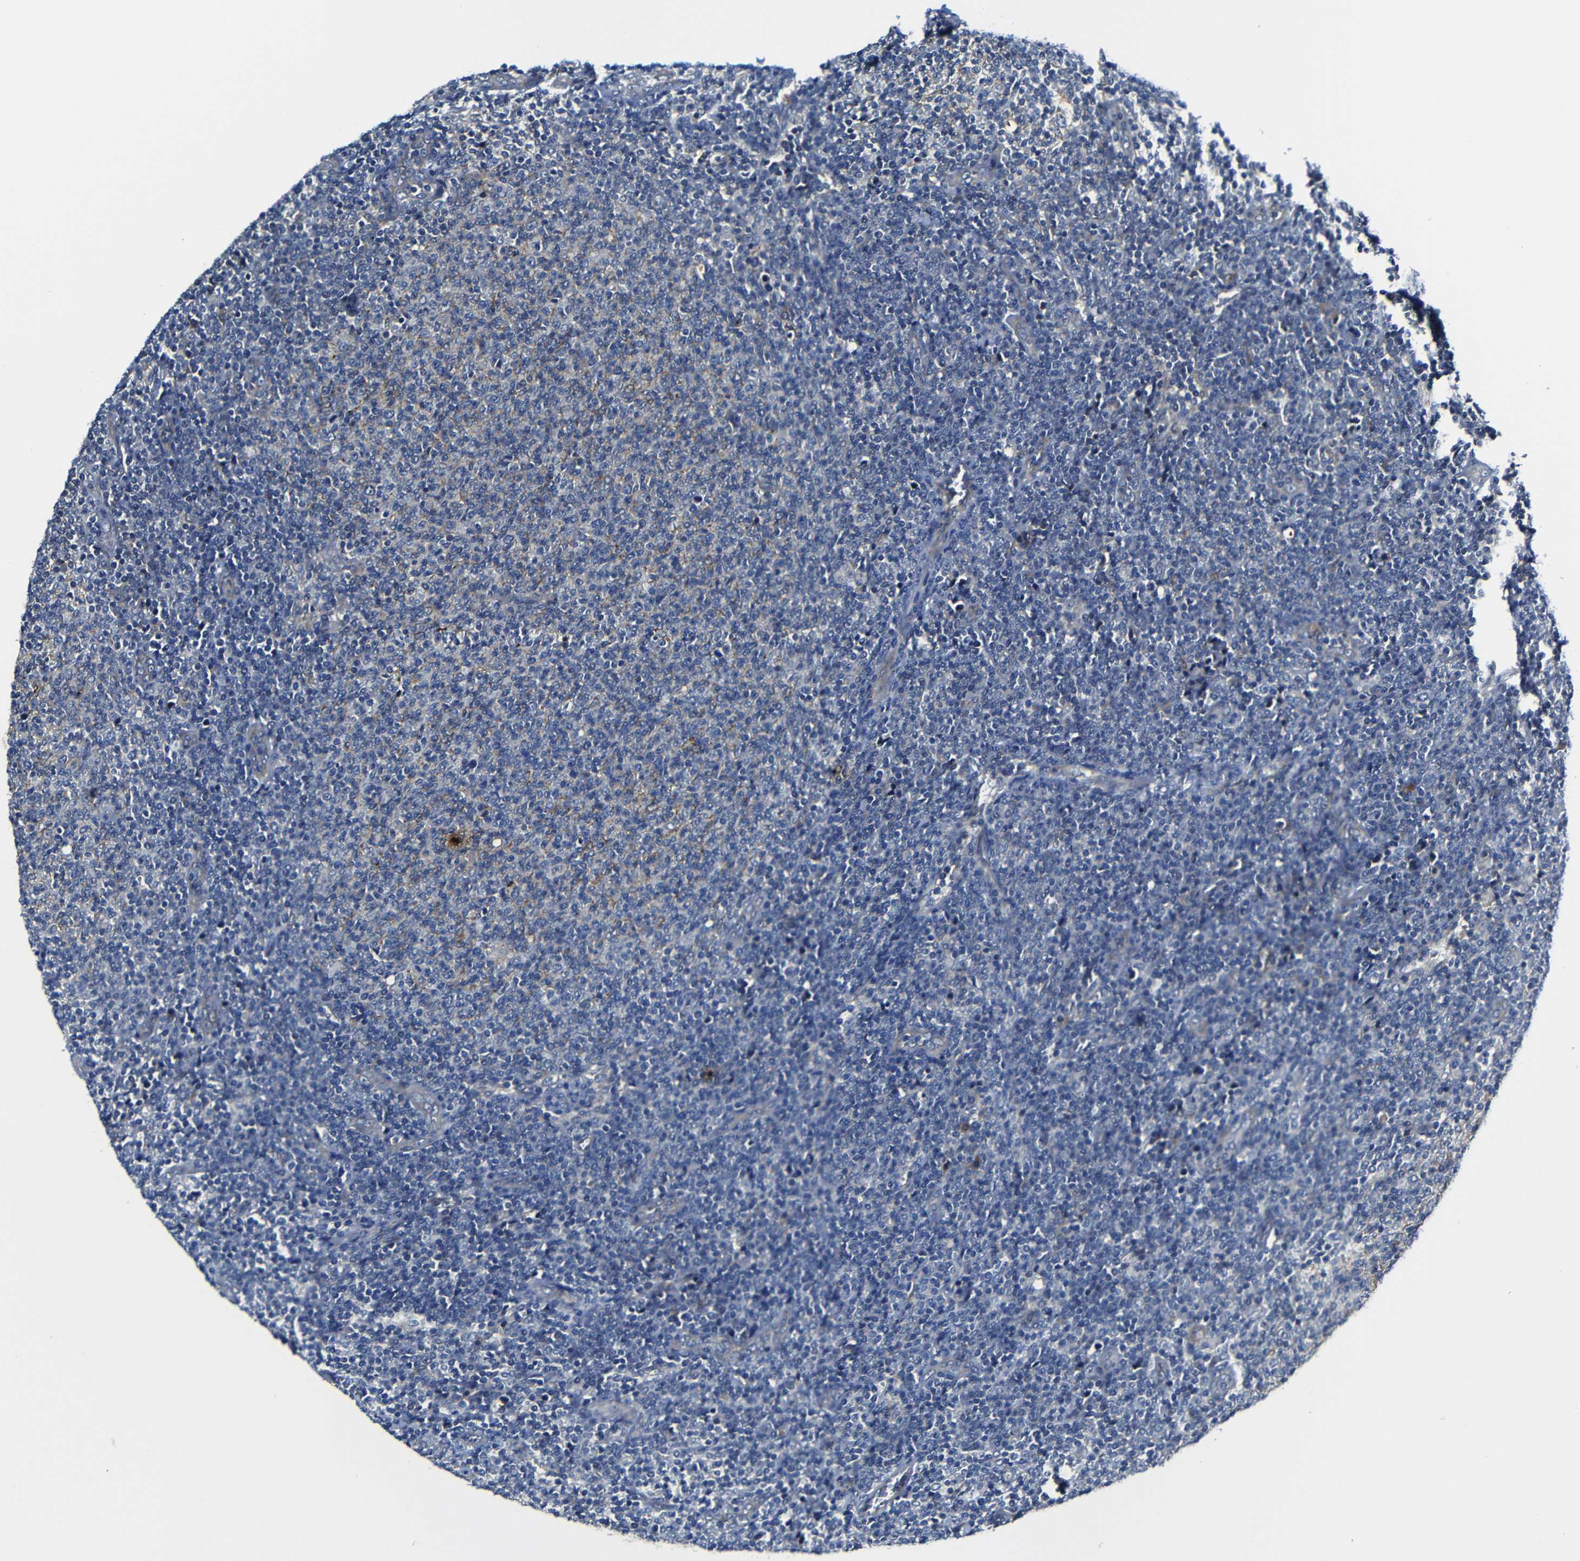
{"staining": {"intensity": "weak", "quantity": "<25%", "location": "cytoplasmic/membranous"}, "tissue": "lymphoma", "cell_type": "Tumor cells", "image_type": "cancer", "snomed": [{"axis": "morphology", "description": "Malignant lymphoma, non-Hodgkin's type, Low grade"}, {"axis": "topography", "description": "Lymph node"}], "caption": "Immunohistochemical staining of low-grade malignant lymphoma, non-Hodgkin's type demonstrates no significant expression in tumor cells.", "gene": "AFDN", "patient": {"sex": "male", "age": 66}}